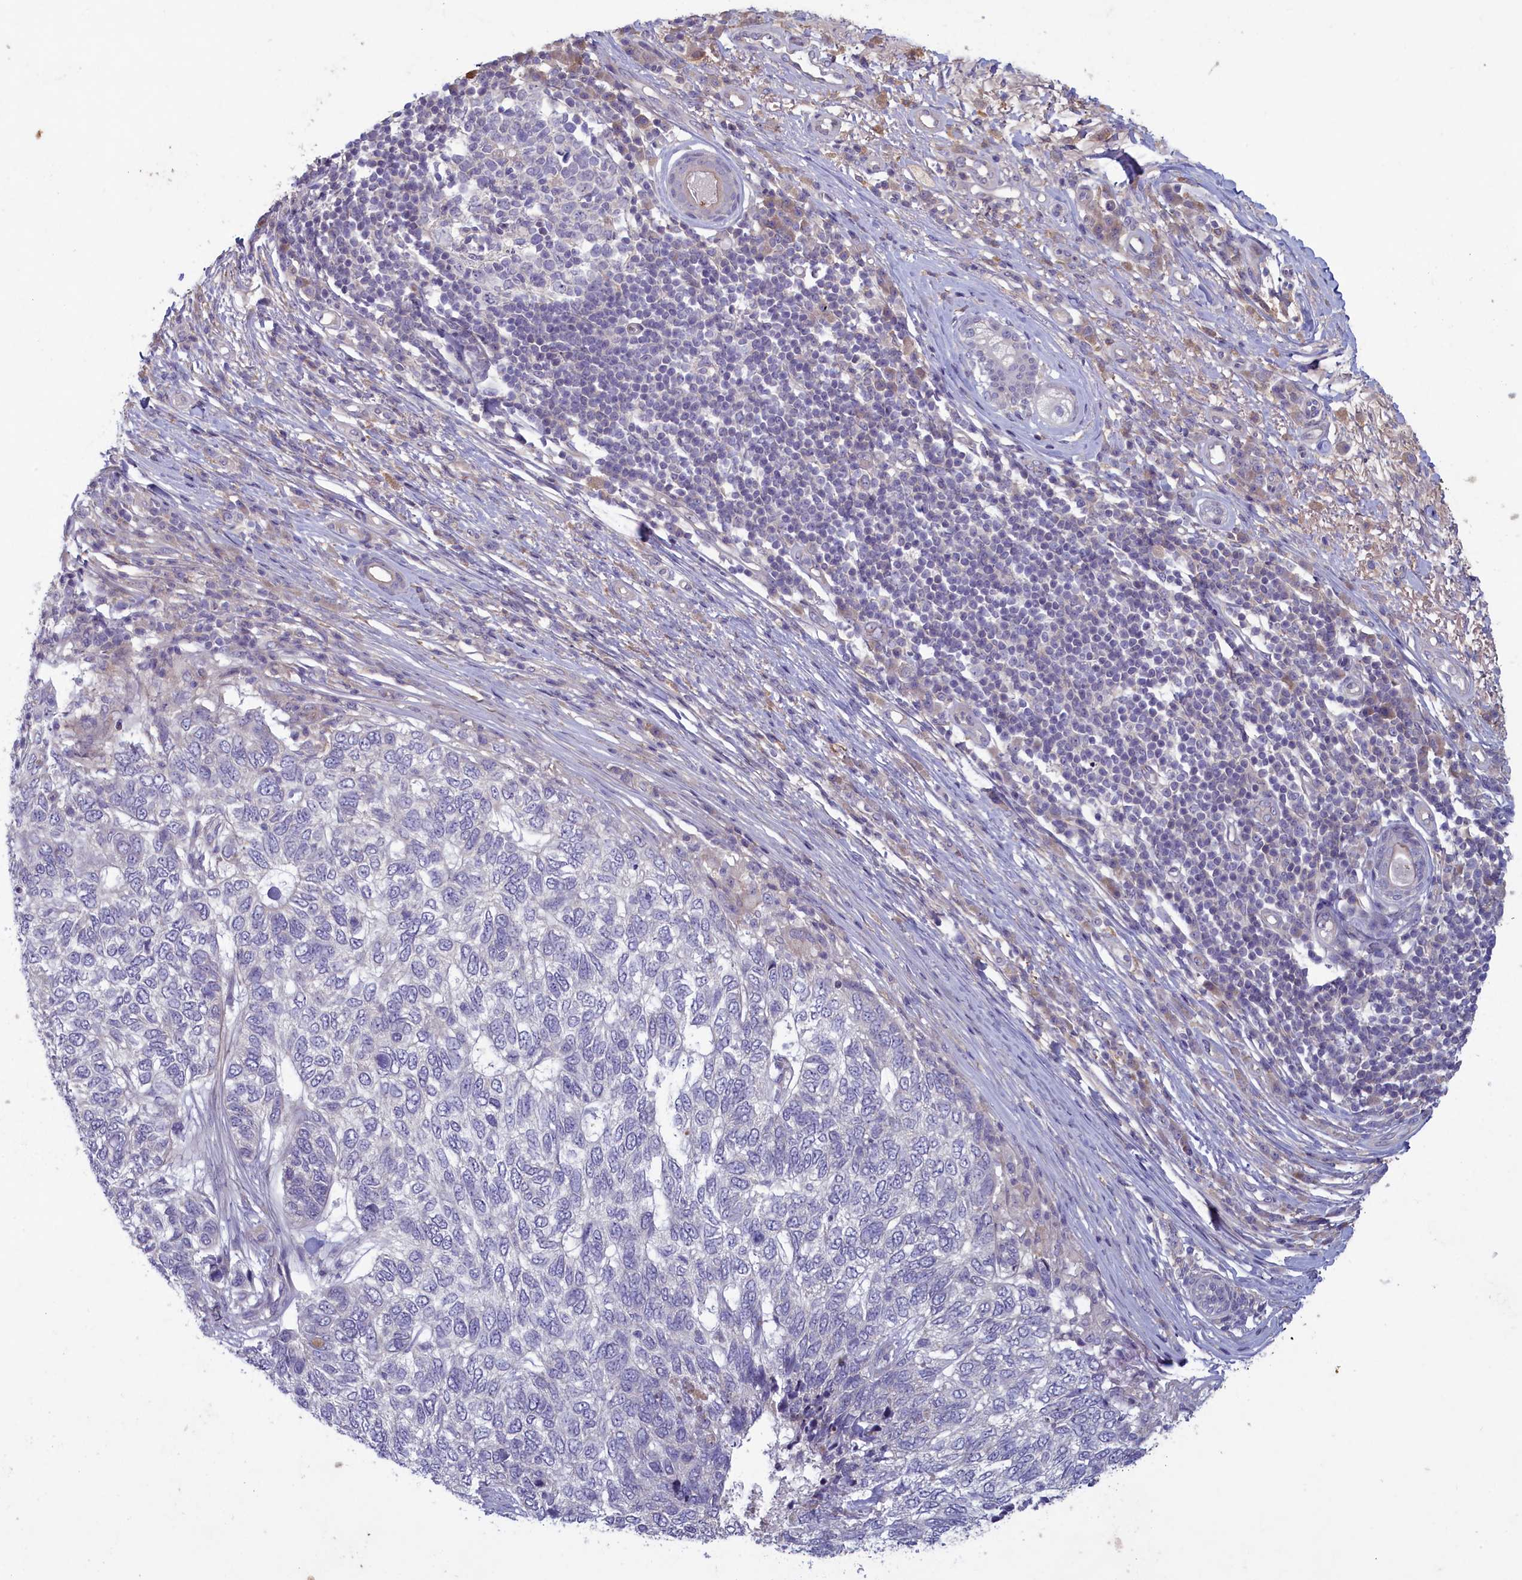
{"staining": {"intensity": "negative", "quantity": "none", "location": "none"}, "tissue": "skin cancer", "cell_type": "Tumor cells", "image_type": "cancer", "snomed": [{"axis": "morphology", "description": "Basal cell carcinoma"}, {"axis": "topography", "description": "Skin"}], "caption": "The IHC histopathology image has no significant positivity in tumor cells of skin cancer (basal cell carcinoma) tissue. (Brightfield microscopy of DAB IHC at high magnification).", "gene": "PLEKHG6", "patient": {"sex": "female", "age": 65}}